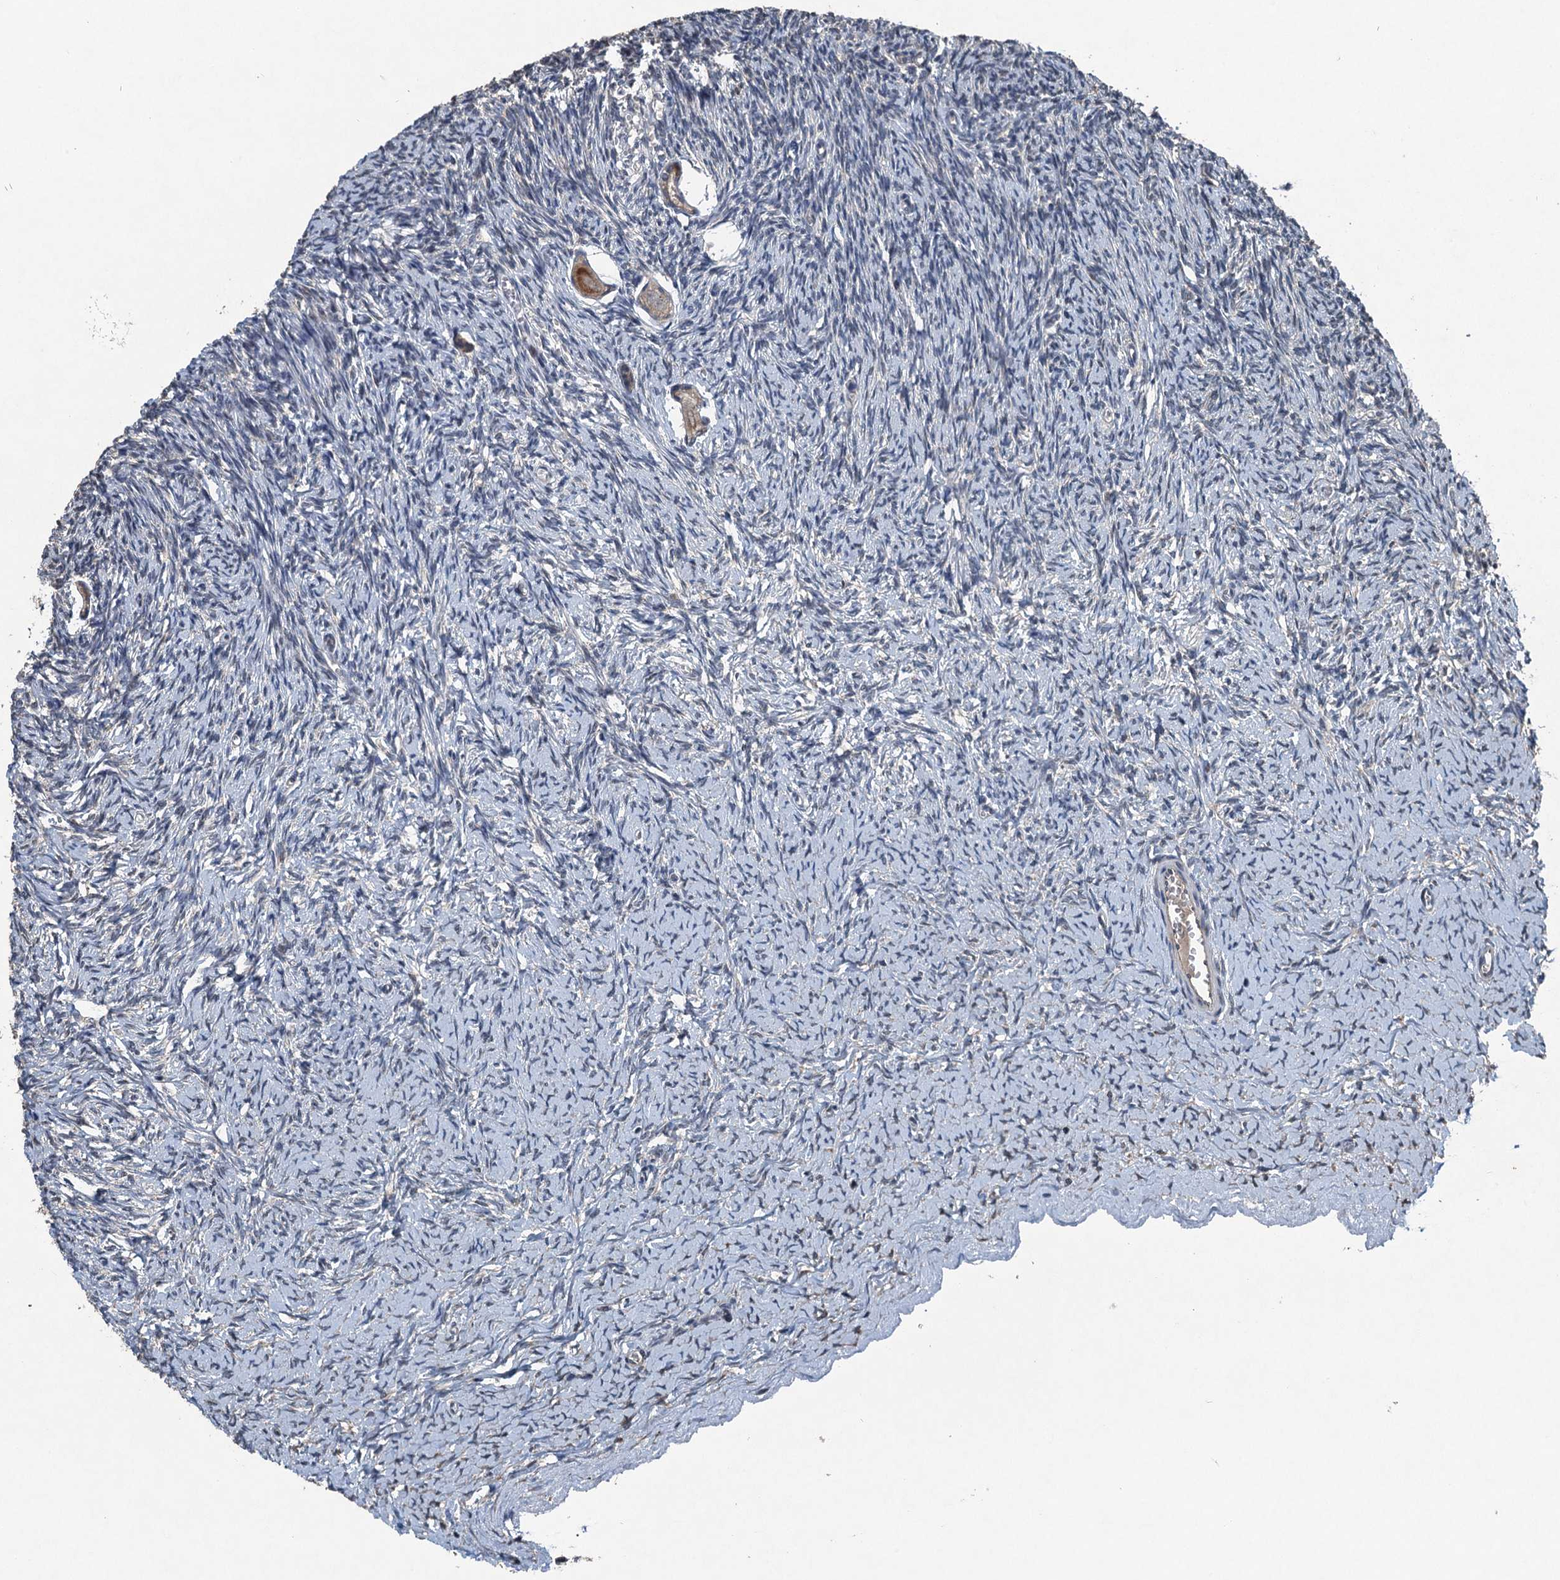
{"staining": {"intensity": "moderate", "quantity": "25%-75%", "location": "cytoplasmic/membranous"}, "tissue": "ovary", "cell_type": "Follicle cells", "image_type": "normal", "snomed": [{"axis": "morphology", "description": "Normal tissue, NOS"}, {"axis": "topography", "description": "Ovary"}], "caption": "Immunohistochemistry (IHC) (DAB) staining of benign ovary displays moderate cytoplasmic/membranous protein staining in approximately 25%-75% of follicle cells.", "gene": "NAA60", "patient": {"sex": "female", "age": 39}}